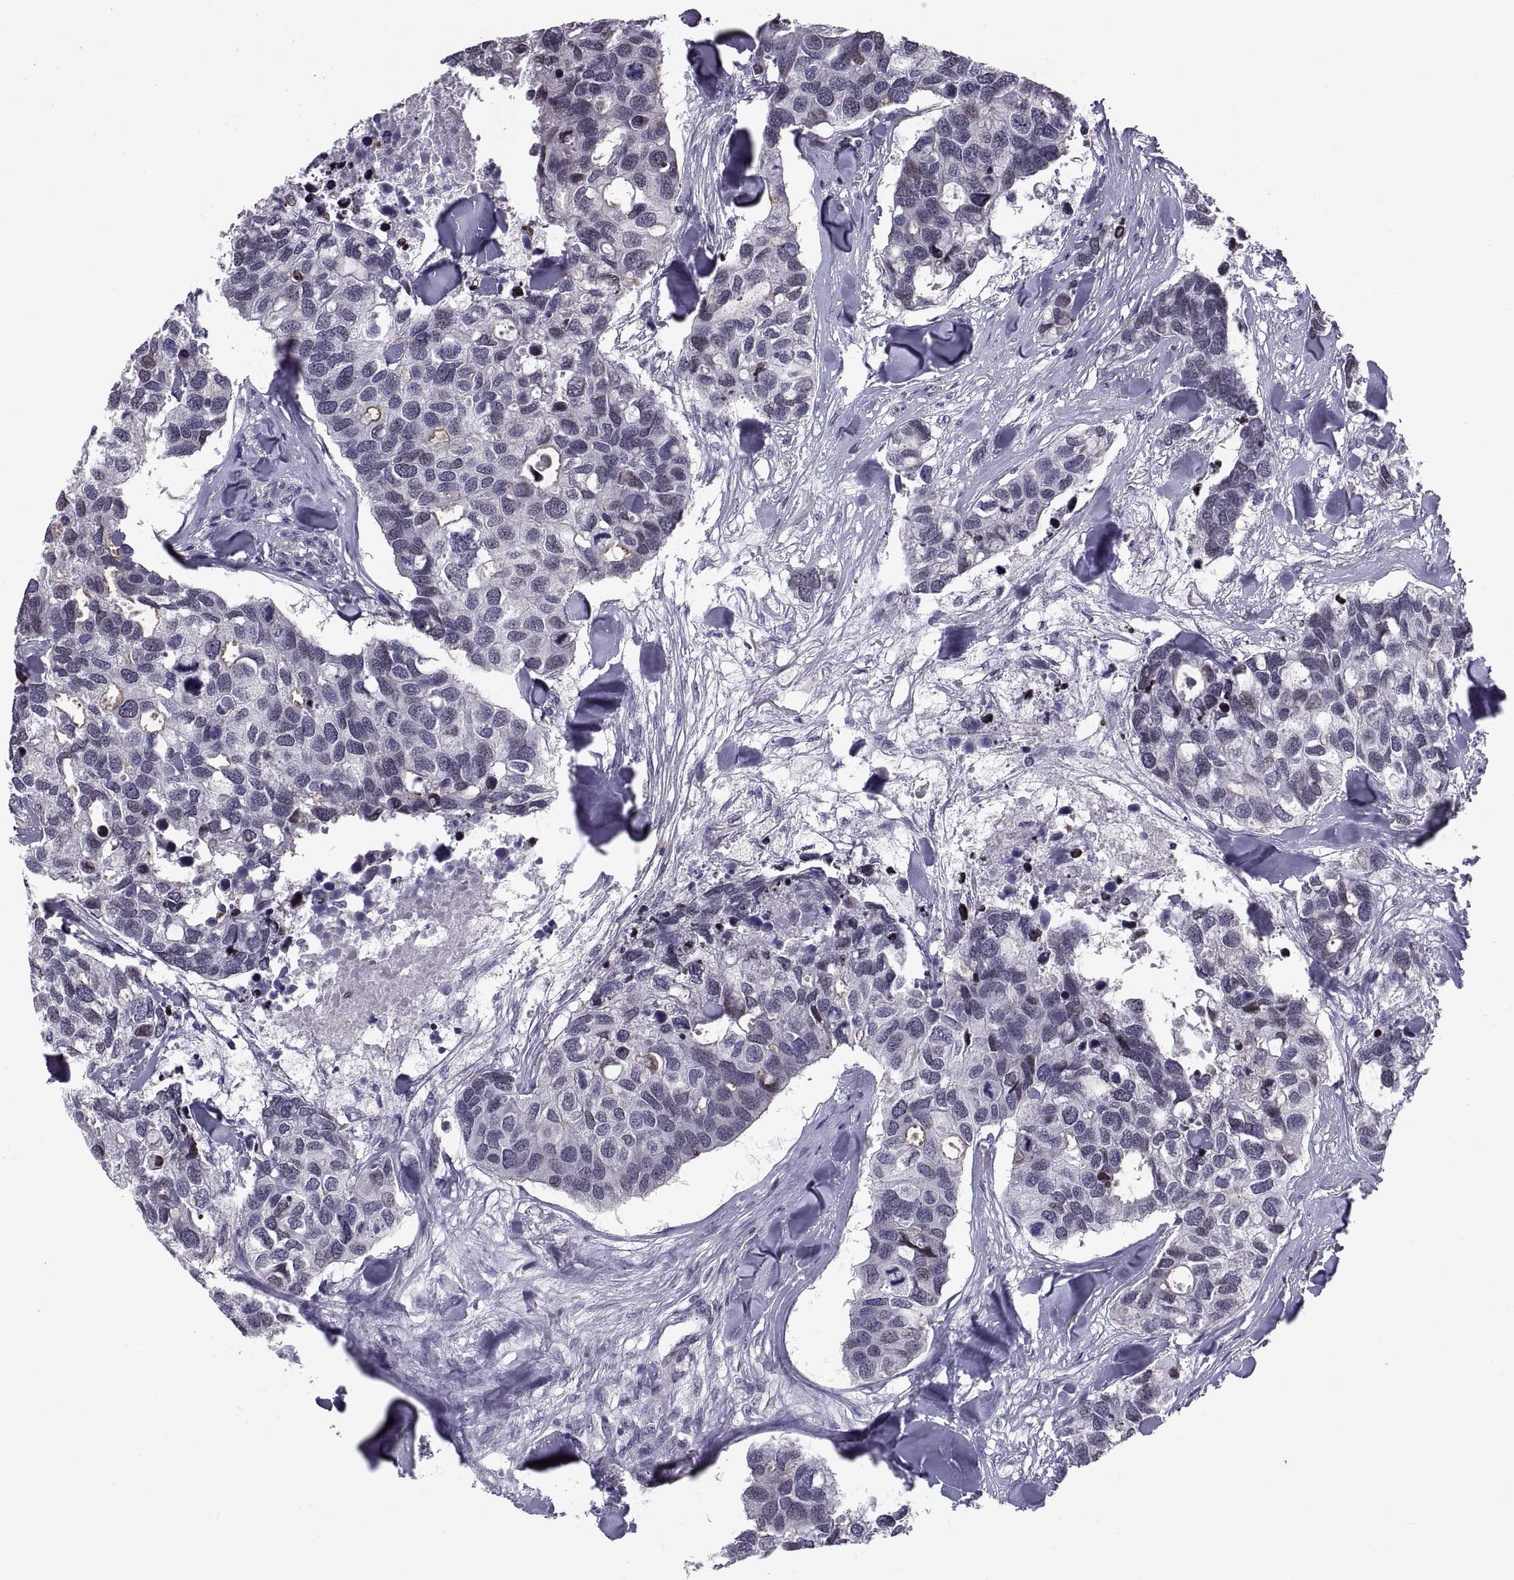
{"staining": {"intensity": "moderate", "quantity": "<25%", "location": "cytoplasmic/membranous"}, "tissue": "breast cancer", "cell_type": "Tumor cells", "image_type": "cancer", "snomed": [{"axis": "morphology", "description": "Duct carcinoma"}, {"axis": "topography", "description": "Breast"}], "caption": "Tumor cells exhibit low levels of moderate cytoplasmic/membranous staining in about <25% of cells in intraductal carcinoma (breast).", "gene": "ANO1", "patient": {"sex": "female", "age": 83}}